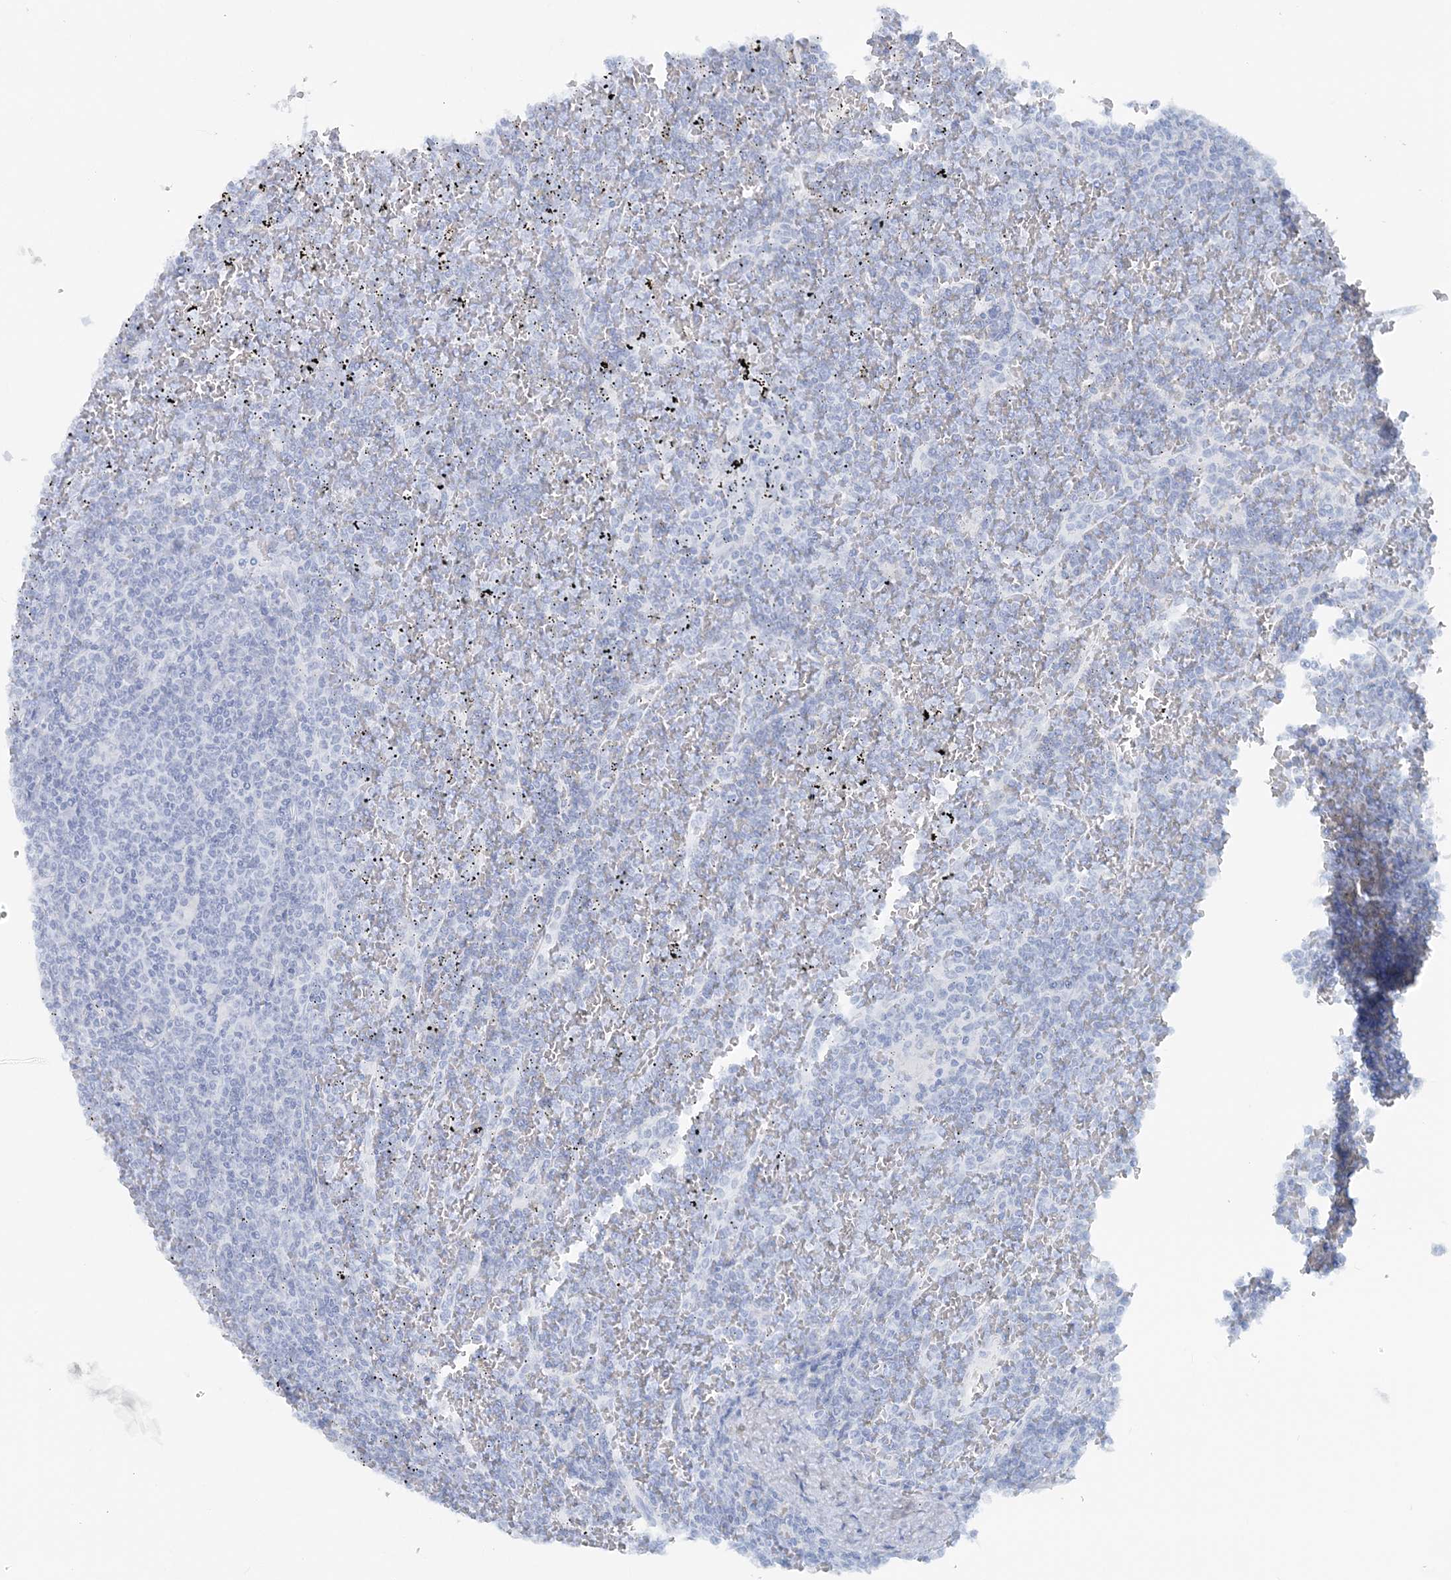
{"staining": {"intensity": "negative", "quantity": "none", "location": "none"}, "tissue": "lymphoma", "cell_type": "Tumor cells", "image_type": "cancer", "snomed": [{"axis": "morphology", "description": "Malignant lymphoma, non-Hodgkin's type, Low grade"}, {"axis": "topography", "description": "Spleen"}], "caption": "Low-grade malignant lymphoma, non-Hodgkin's type was stained to show a protein in brown. There is no significant staining in tumor cells.", "gene": "ATP11A", "patient": {"sex": "female", "age": 19}}